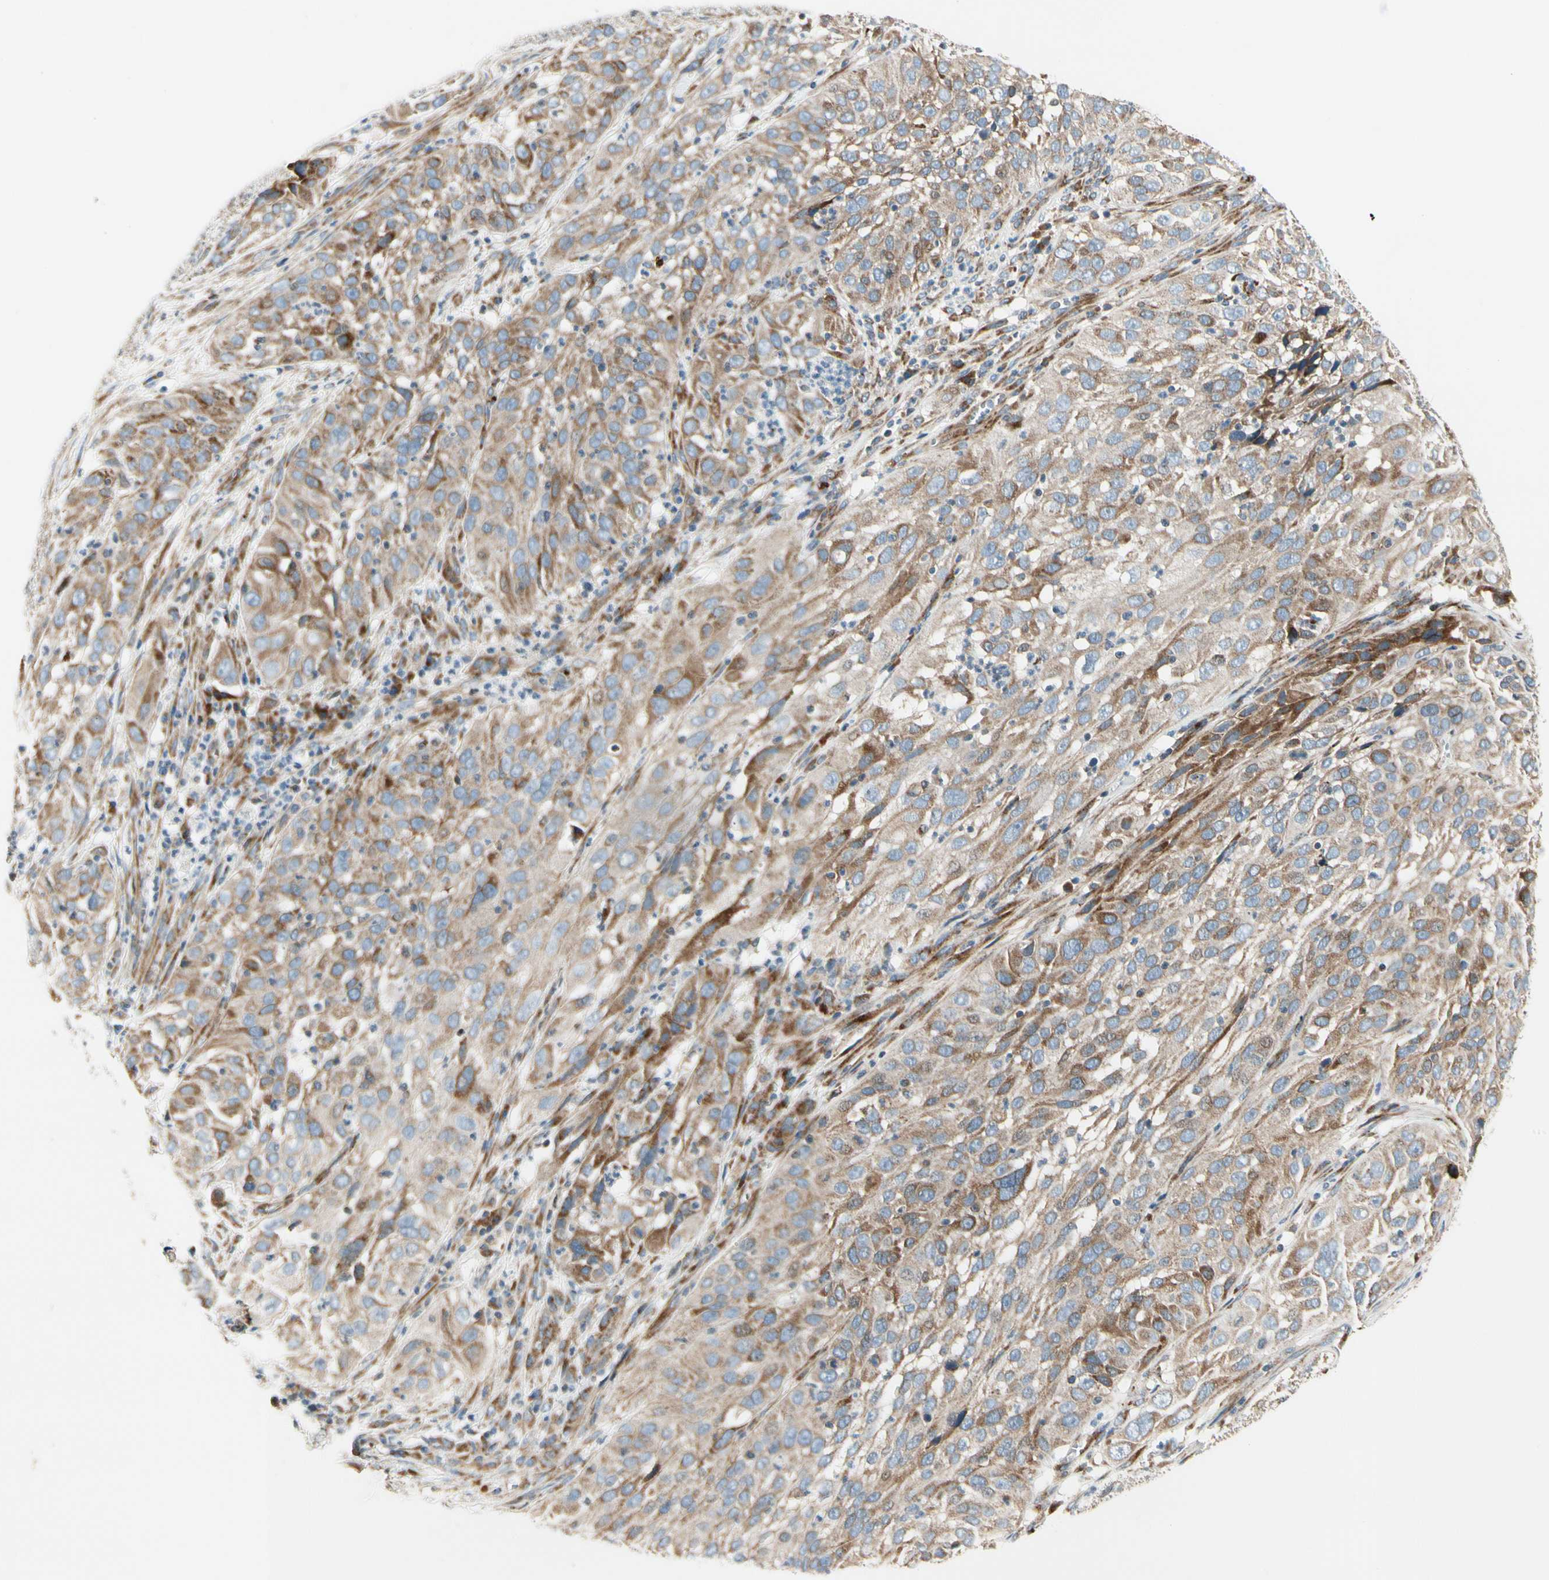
{"staining": {"intensity": "moderate", "quantity": ">75%", "location": "cytoplasmic/membranous"}, "tissue": "cervical cancer", "cell_type": "Tumor cells", "image_type": "cancer", "snomed": [{"axis": "morphology", "description": "Squamous cell carcinoma, NOS"}, {"axis": "topography", "description": "Cervix"}], "caption": "Tumor cells reveal medium levels of moderate cytoplasmic/membranous positivity in about >75% of cells in human cervical squamous cell carcinoma. (brown staining indicates protein expression, while blue staining denotes nuclei).", "gene": "MRPL9", "patient": {"sex": "female", "age": 32}}